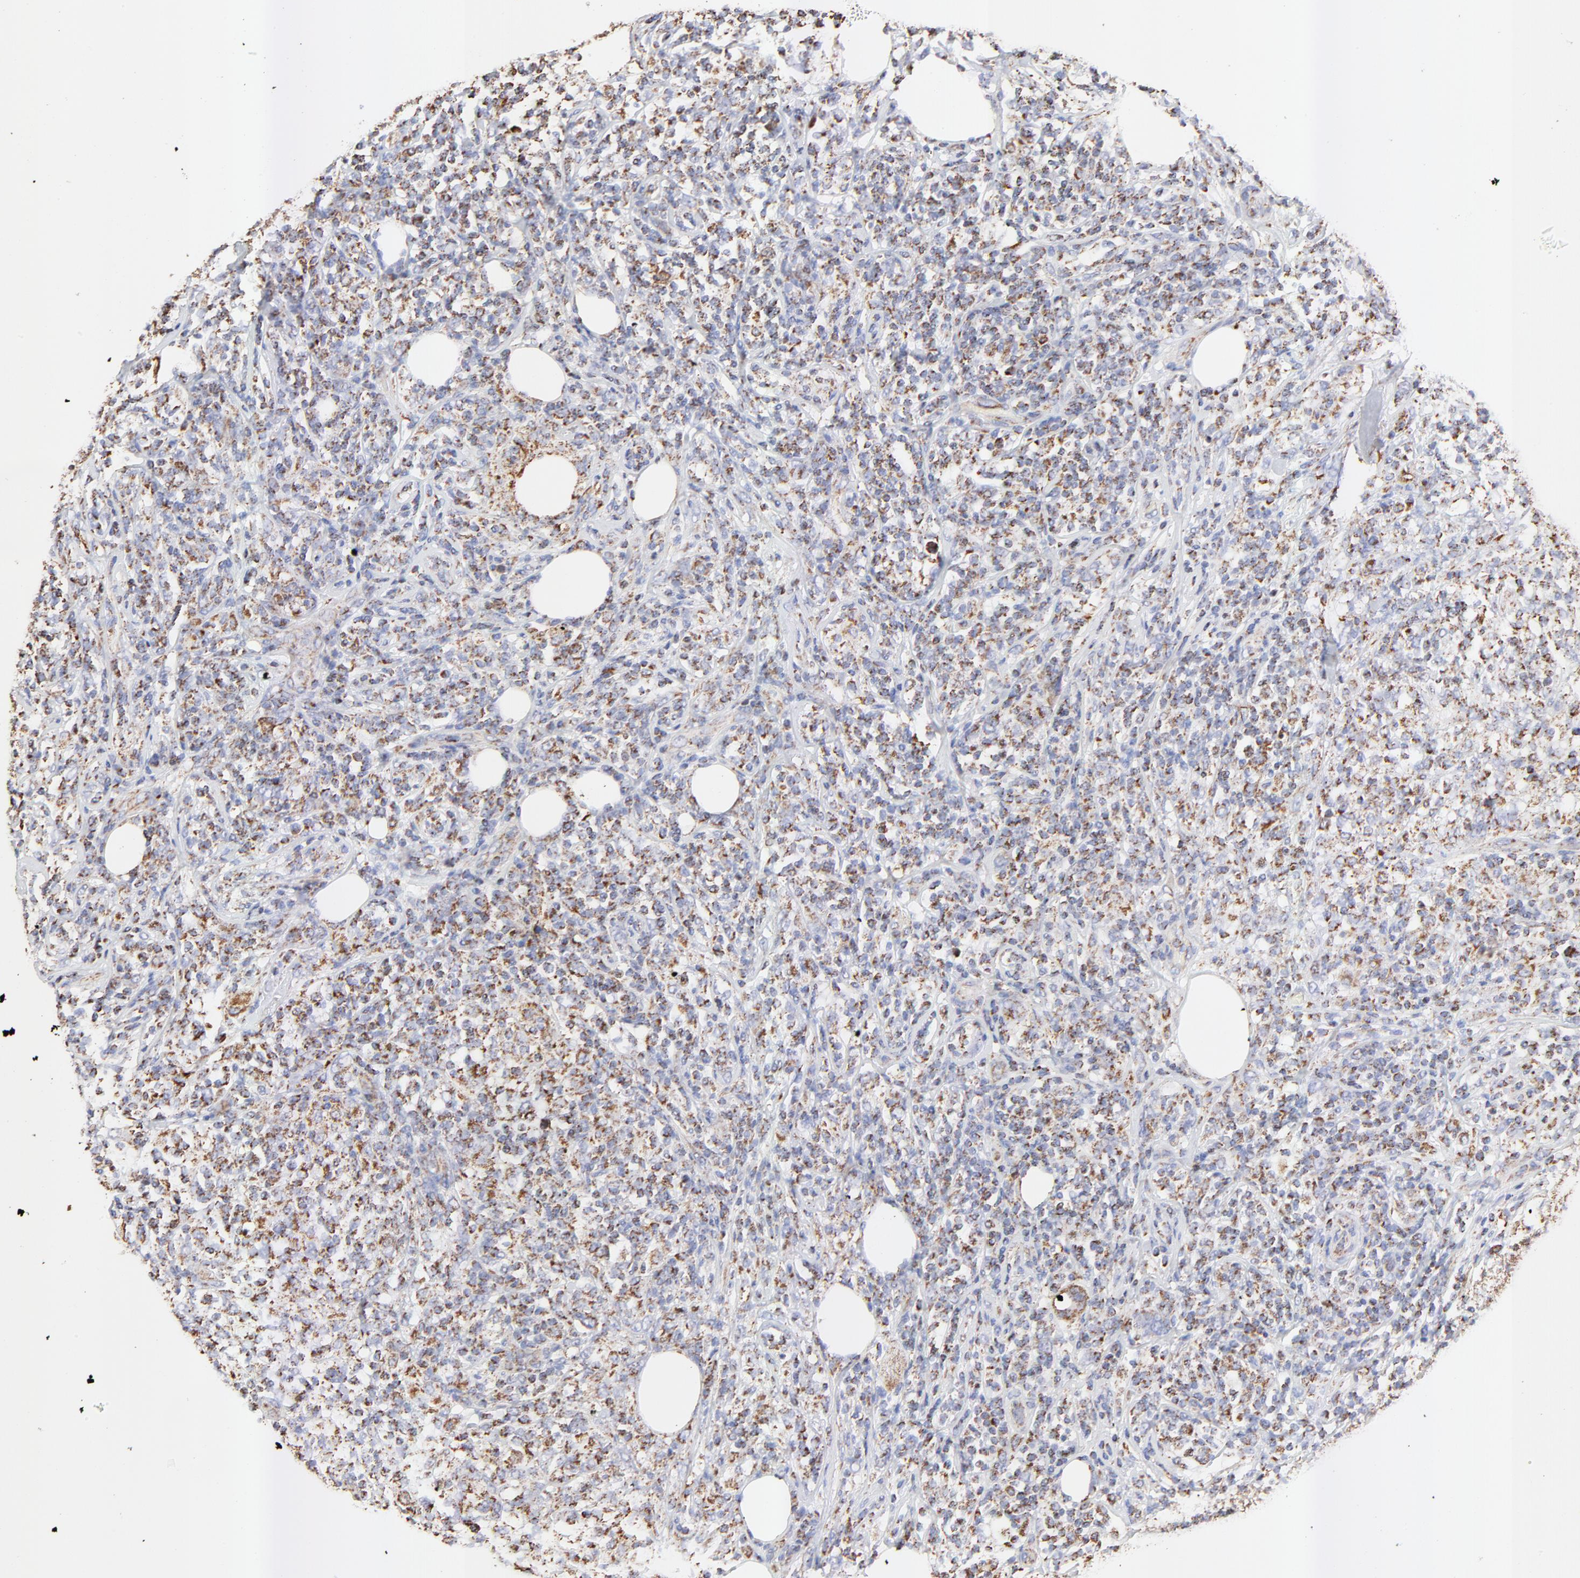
{"staining": {"intensity": "moderate", "quantity": ">75%", "location": "cytoplasmic/membranous"}, "tissue": "lymphoma", "cell_type": "Tumor cells", "image_type": "cancer", "snomed": [{"axis": "morphology", "description": "Malignant lymphoma, non-Hodgkin's type, High grade"}, {"axis": "topography", "description": "Lymph node"}], "caption": "Lymphoma tissue displays moderate cytoplasmic/membranous expression in about >75% of tumor cells, visualized by immunohistochemistry. (Stains: DAB (3,3'-diaminobenzidine) in brown, nuclei in blue, Microscopy: brightfield microscopy at high magnification).", "gene": "COX4I1", "patient": {"sex": "female", "age": 84}}